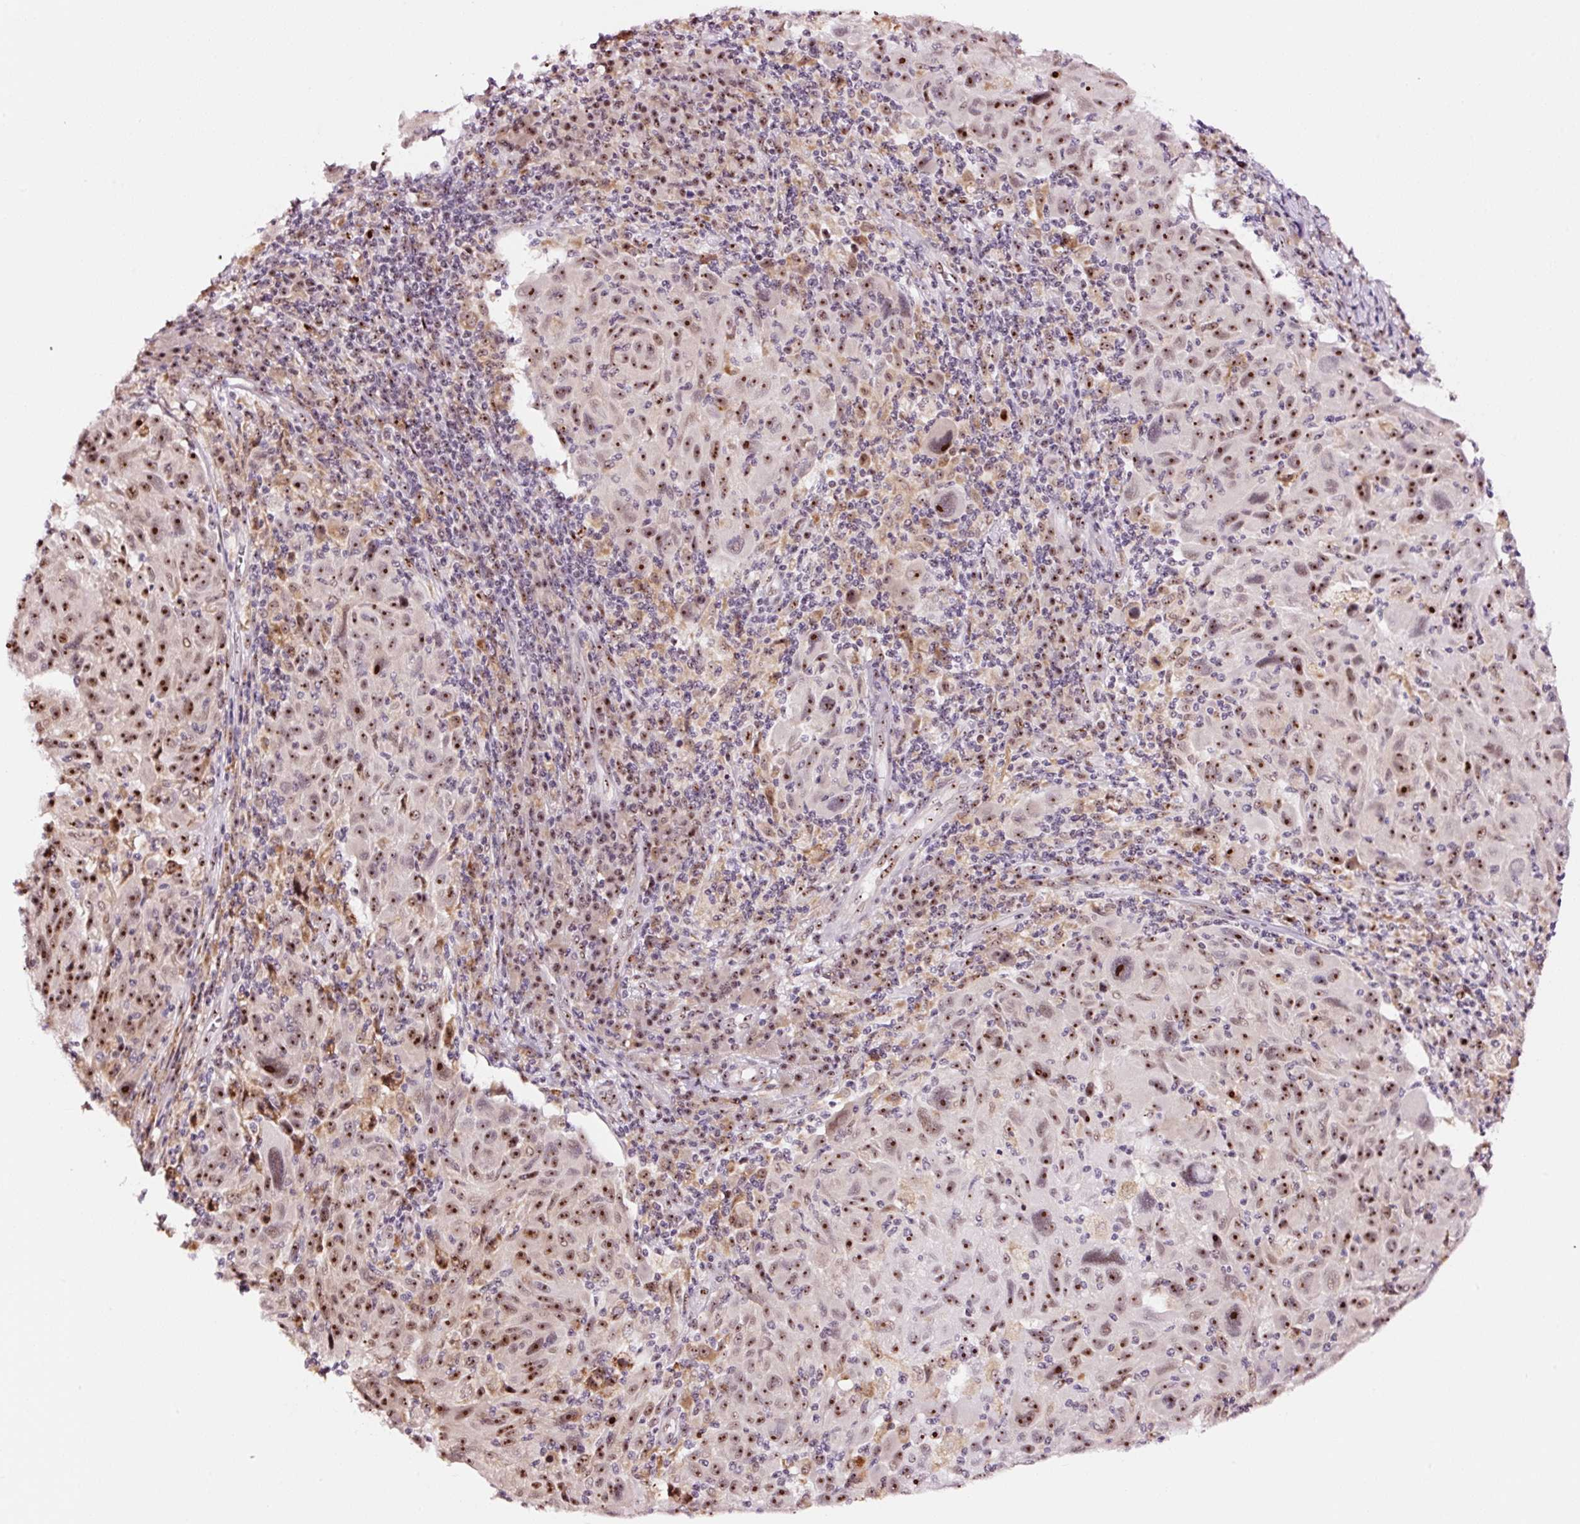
{"staining": {"intensity": "moderate", "quantity": ">75%", "location": "nuclear"}, "tissue": "melanoma", "cell_type": "Tumor cells", "image_type": "cancer", "snomed": [{"axis": "morphology", "description": "Malignant melanoma, NOS"}, {"axis": "topography", "description": "Skin"}], "caption": "Approximately >75% of tumor cells in human malignant melanoma demonstrate moderate nuclear protein staining as visualized by brown immunohistochemical staining.", "gene": "GNL3", "patient": {"sex": "male", "age": 53}}